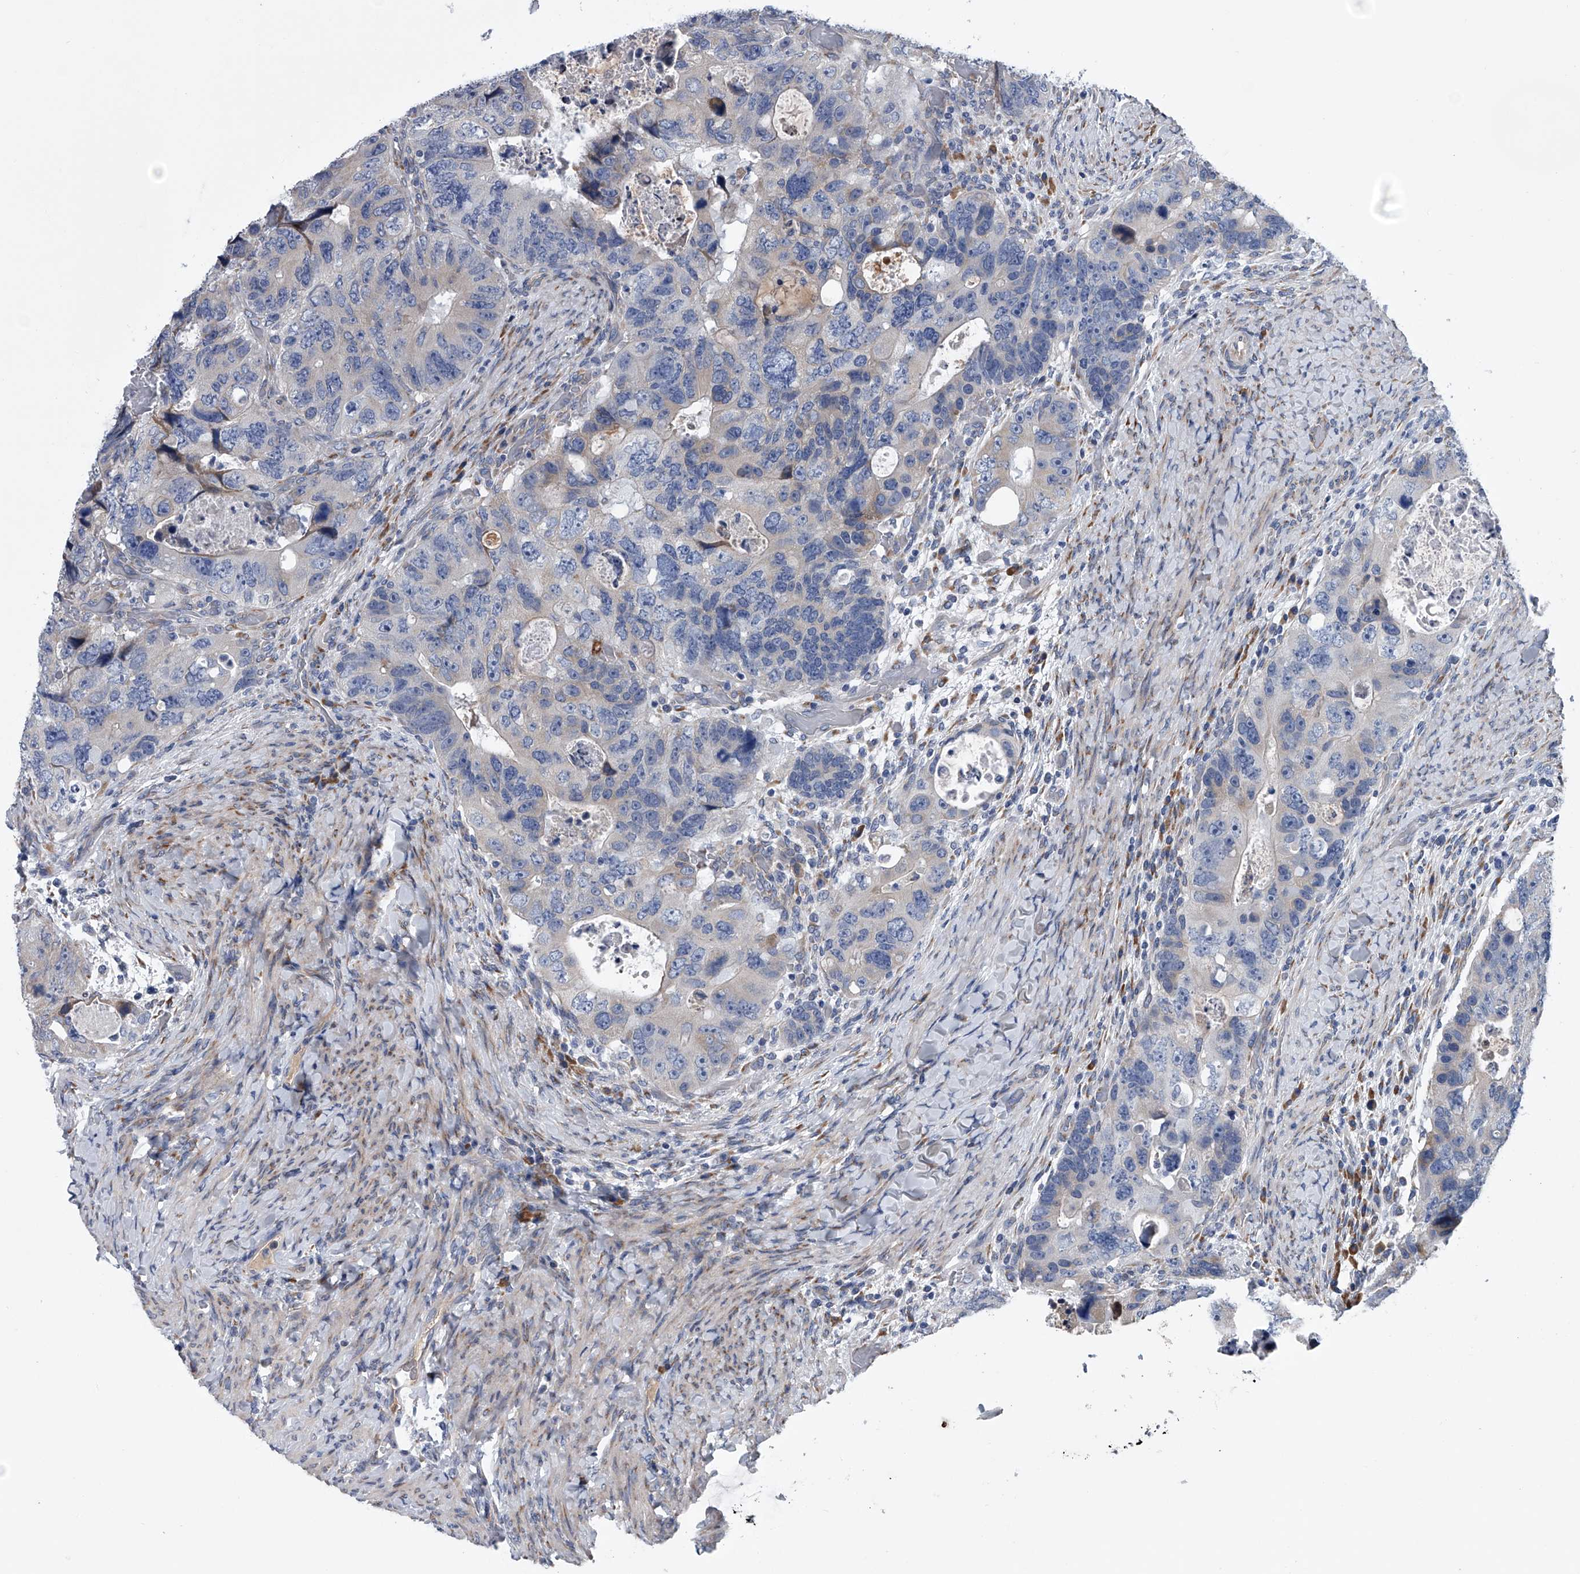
{"staining": {"intensity": "negative", "quantity": "none", "location": "none"}, "tissue": "colorectal cancer", "cell_type": "Tumor cells", "image_type": "cancer", "snomed": [{"axis": "morphology", "description": "Adenocarcinoma, NOS"}, {"axis": "topography", "description": "Rectum"}], "caption": "Immunohistochemistry (IHC) of human colorectal cancer (adenocarcinoma) reveals no positivity in tumor cells. (IHC, brightfield microscopy, high magnification).", "gene": "ABCG1", "patient": {"sex": "male", "age": 59}}